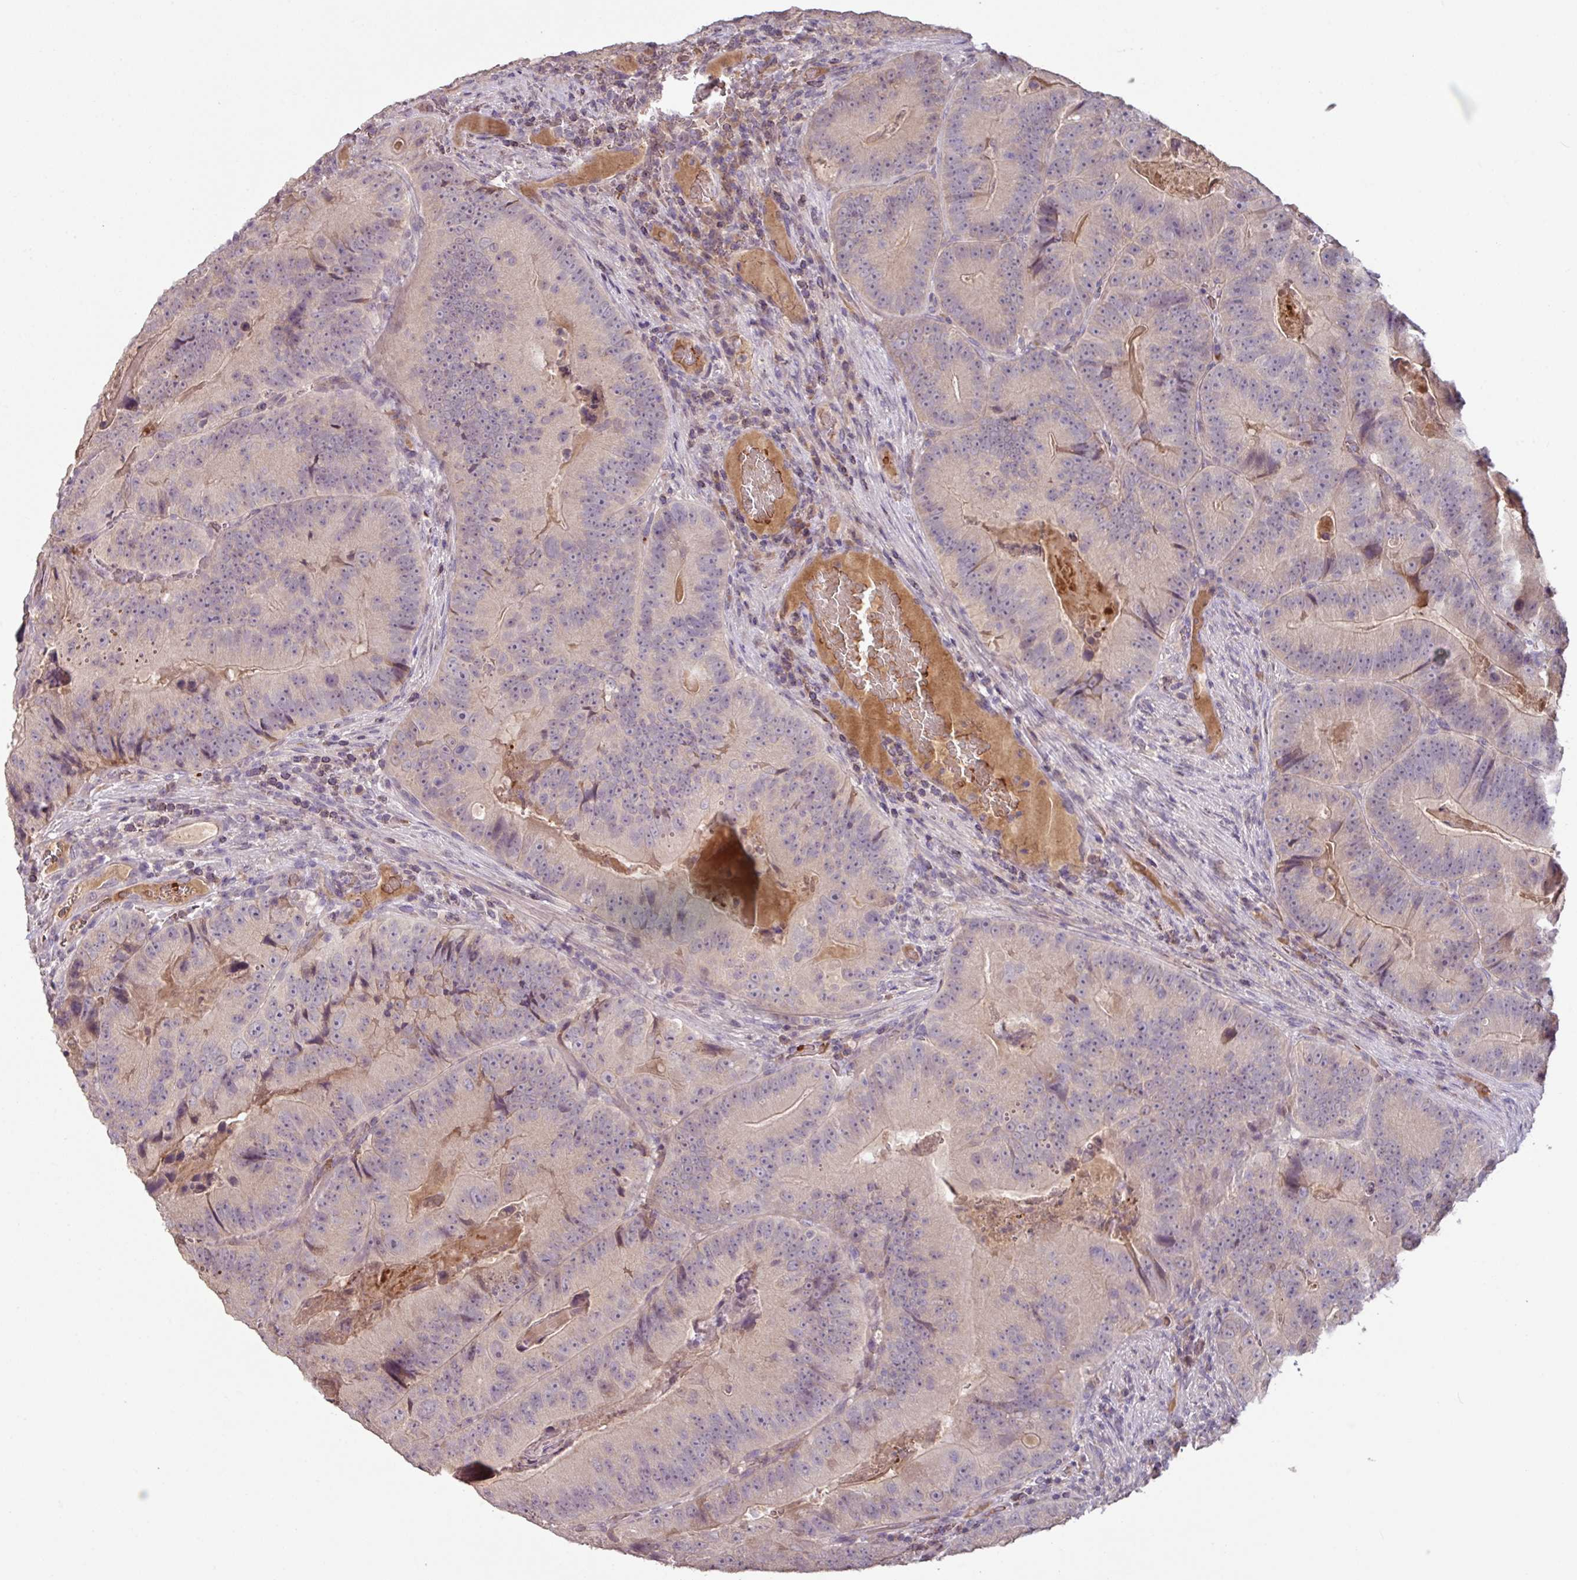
{"staining": {"intensity": "negative", "quantity": "none", "location": "none"}, "tissue": "colorectal cancer", "cell_type": "Tumor cells", "image_type": "cancer", "snomed": [{"axis": "morphology", "description": "Adenocarcinoma, NOS"}, {"axis": "topography", "description": "Colon"}], "caption": "IHC micrograph of human colorectal cancer stained for a protein (brown), which demonstrates no expression in tumor cells. (DAB IHC, high magnification).", "gene": "SLC5A10", "patient": {"sex": "female", "age": 86}}